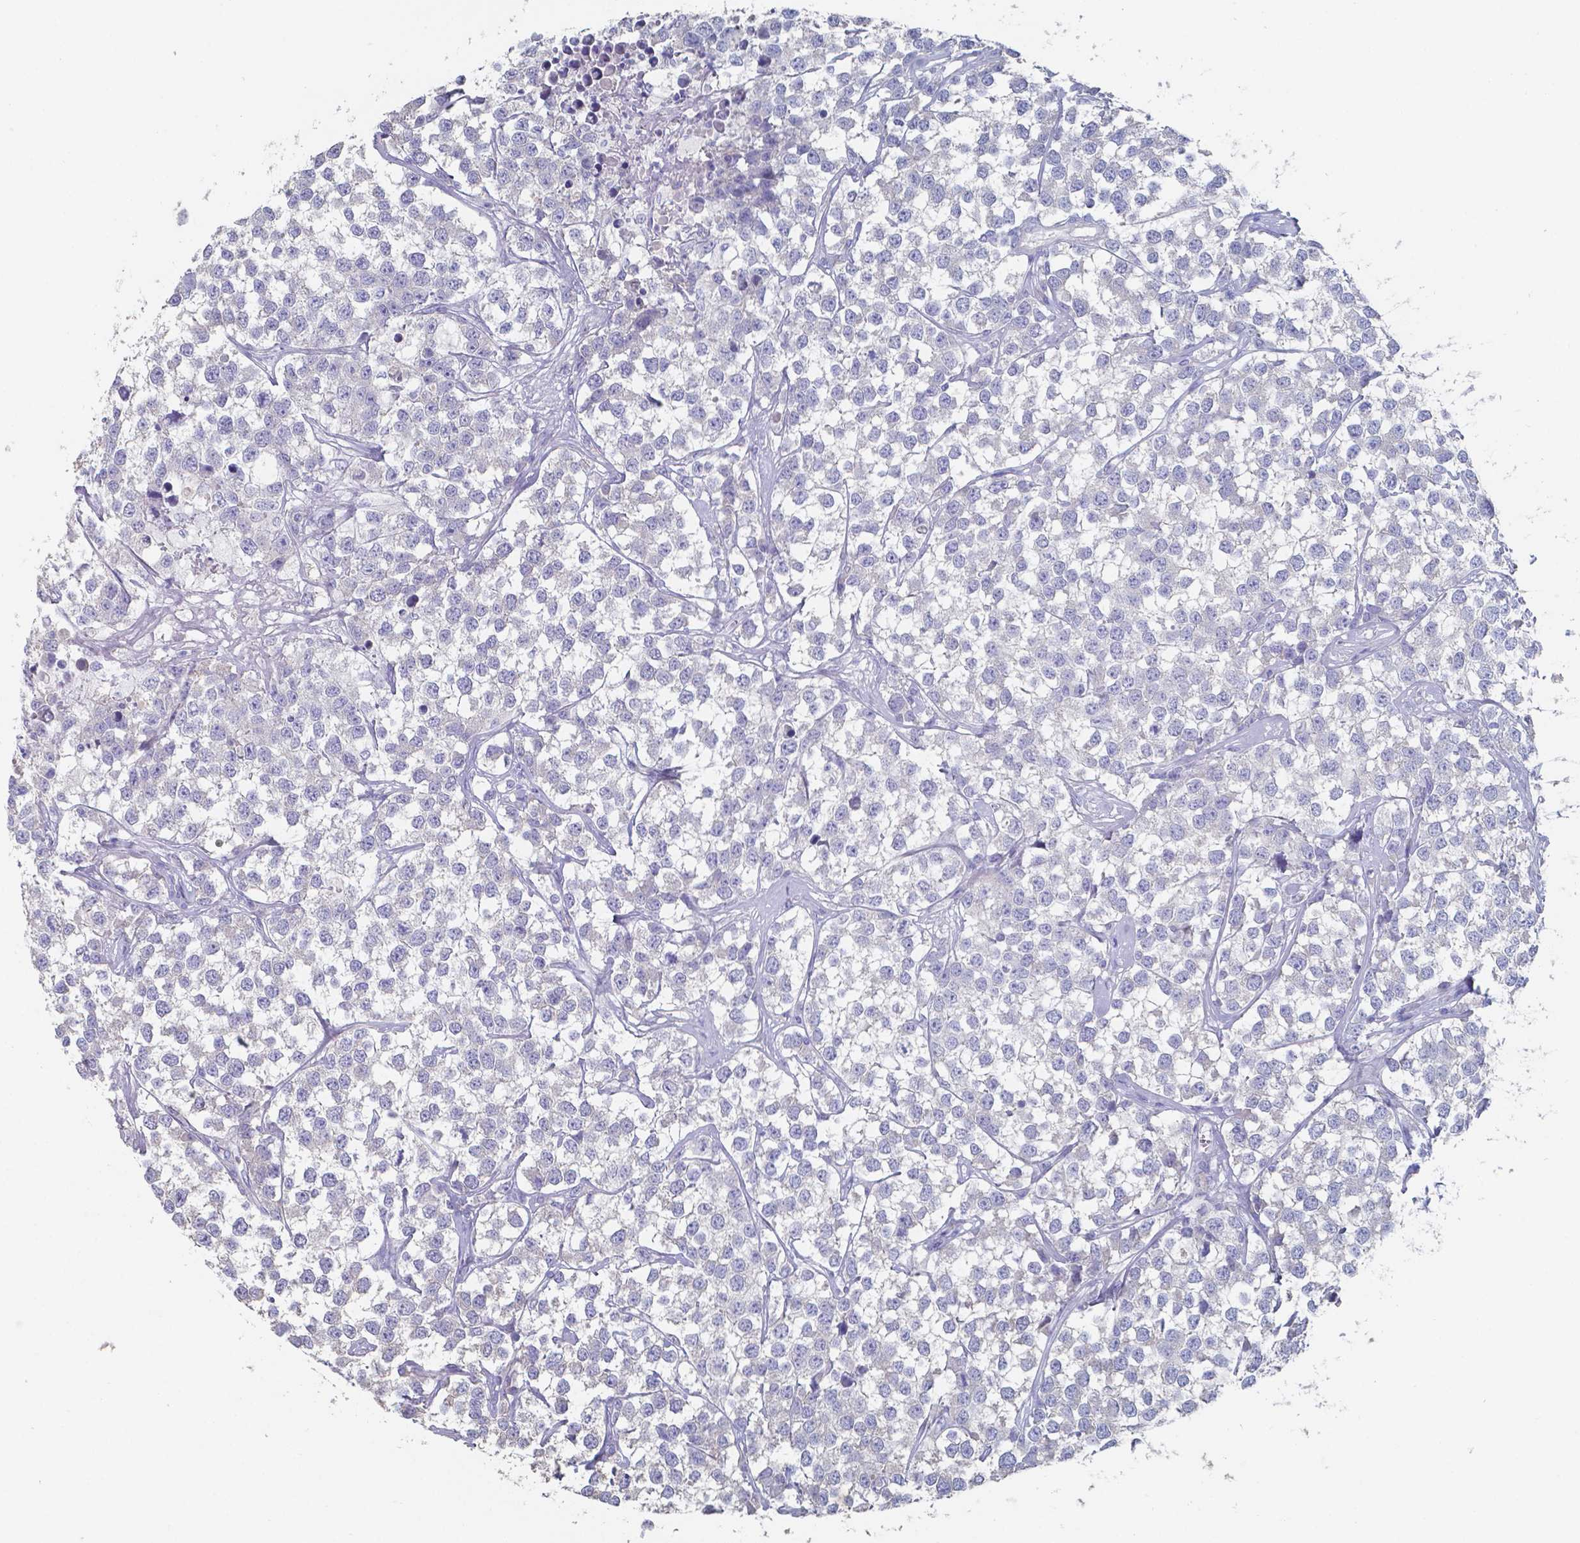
{"staining": {"intensity": "negative", "quantity": "none", "location": "none"}, "tissue": "testis cancer", "cell_type": "Tumor cells", "image_type": "cancer", "snomed": [{"axis": "morphology", "description": "Seminoma, NOS"}, {"axis": "topography", "description": "Testis"}], "caption": "IHC of testis cancer shows no expression in tumor cells.", "gene": "FOXJ1", "patient": {"sex": "male", "age": 59}}